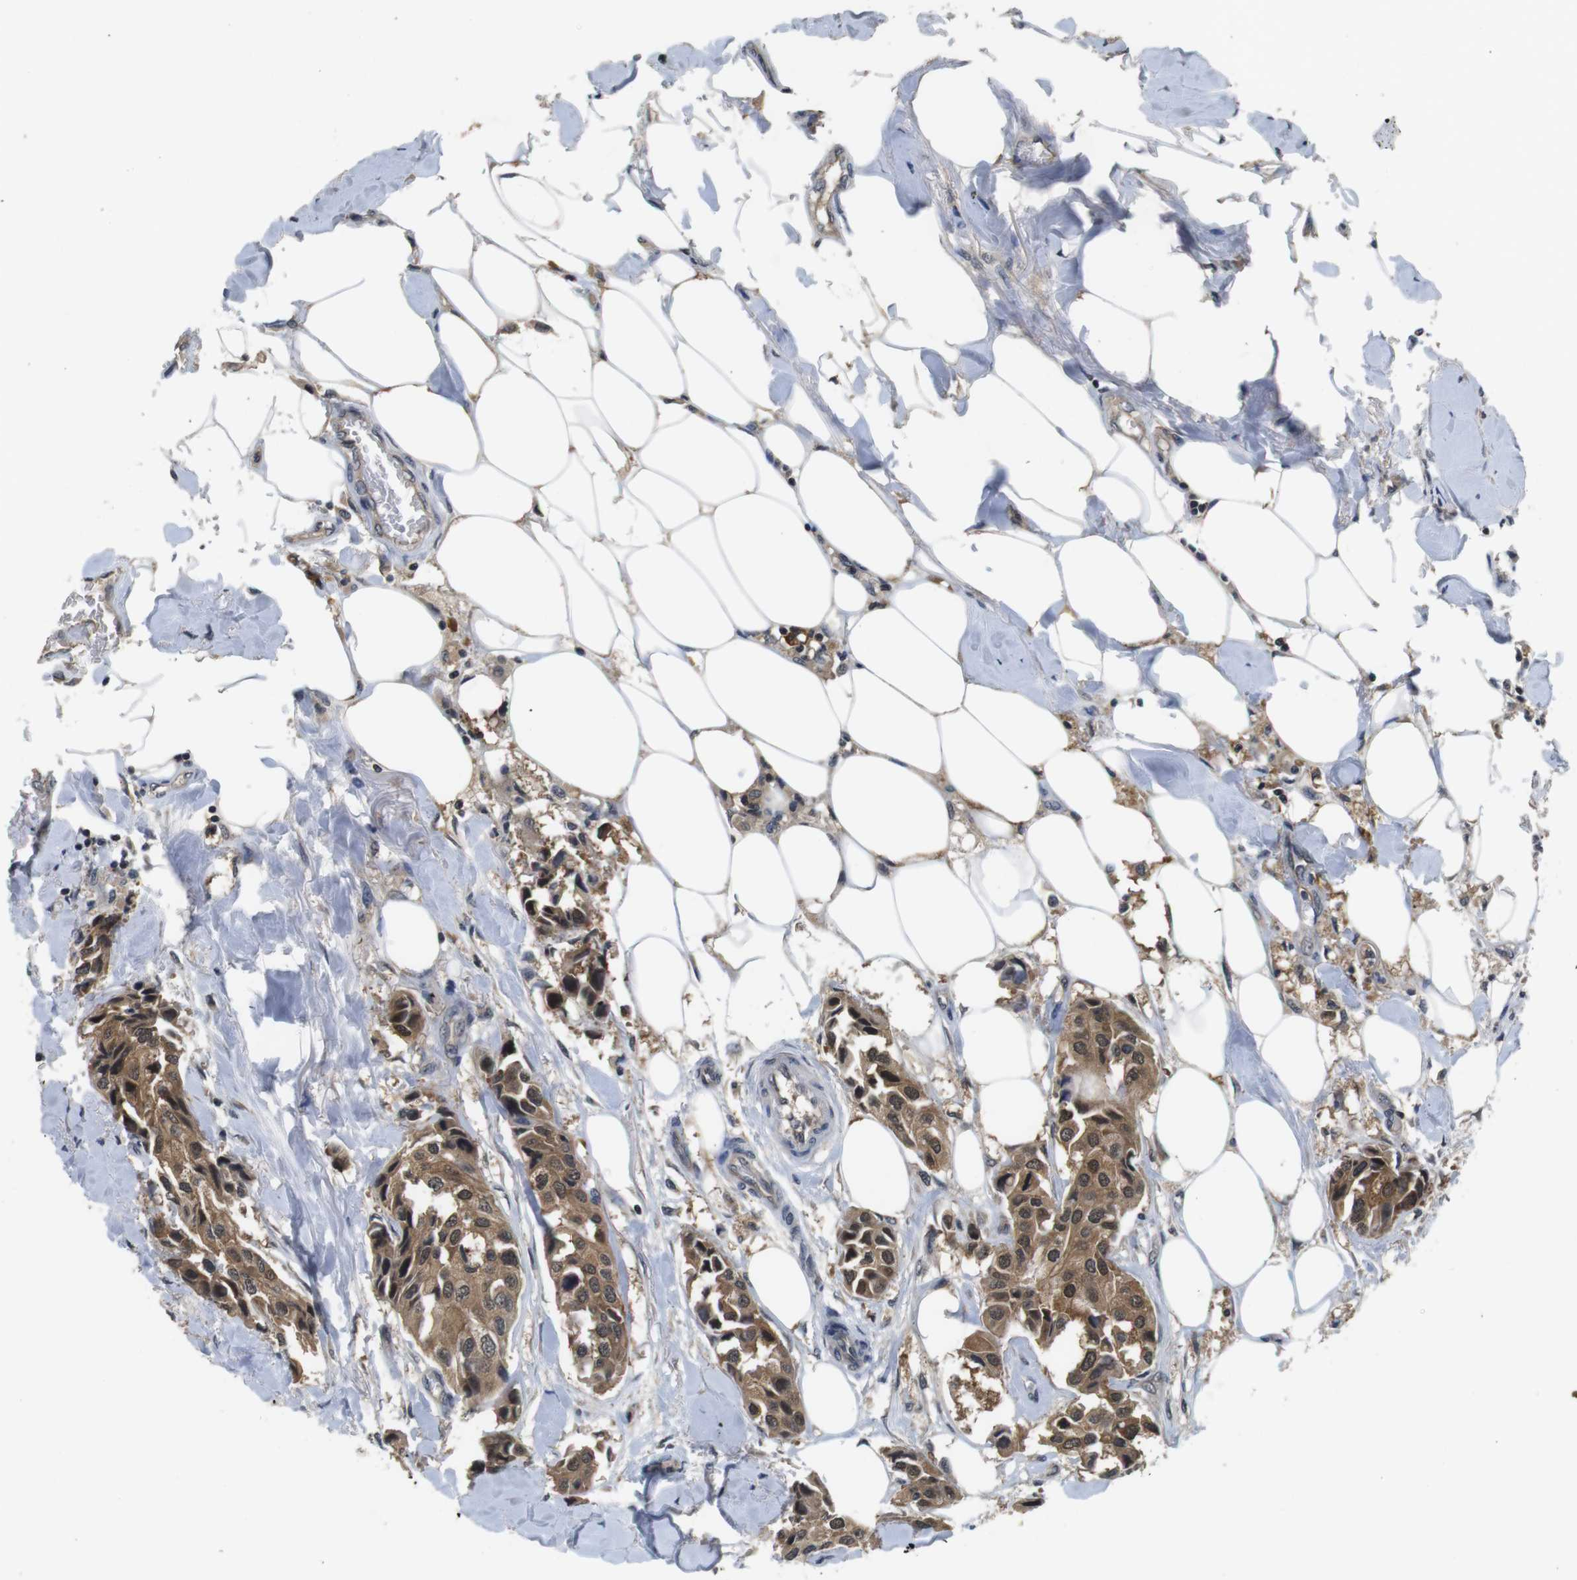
{"staining": {"intensity": "moderate", "quantity": ">75%", "location": "cytoplasmic/membranous,nuclear"}, "tissue": "breast cancer", "cell_type": "Tumor cells", "image_type": "cancer", "snomed": [{"axis": "morphology", "description": "Duct carcinoma"}, {"axis": "topography", "description": "Breast"}], "caption": "Moderate cytoplasmic/membranous and nuclear protein positivity is appreciated in about >75% of tumor cells in breast cancer.", "gene": "FADD", "patient": {"sex": "female", "age": 80}}